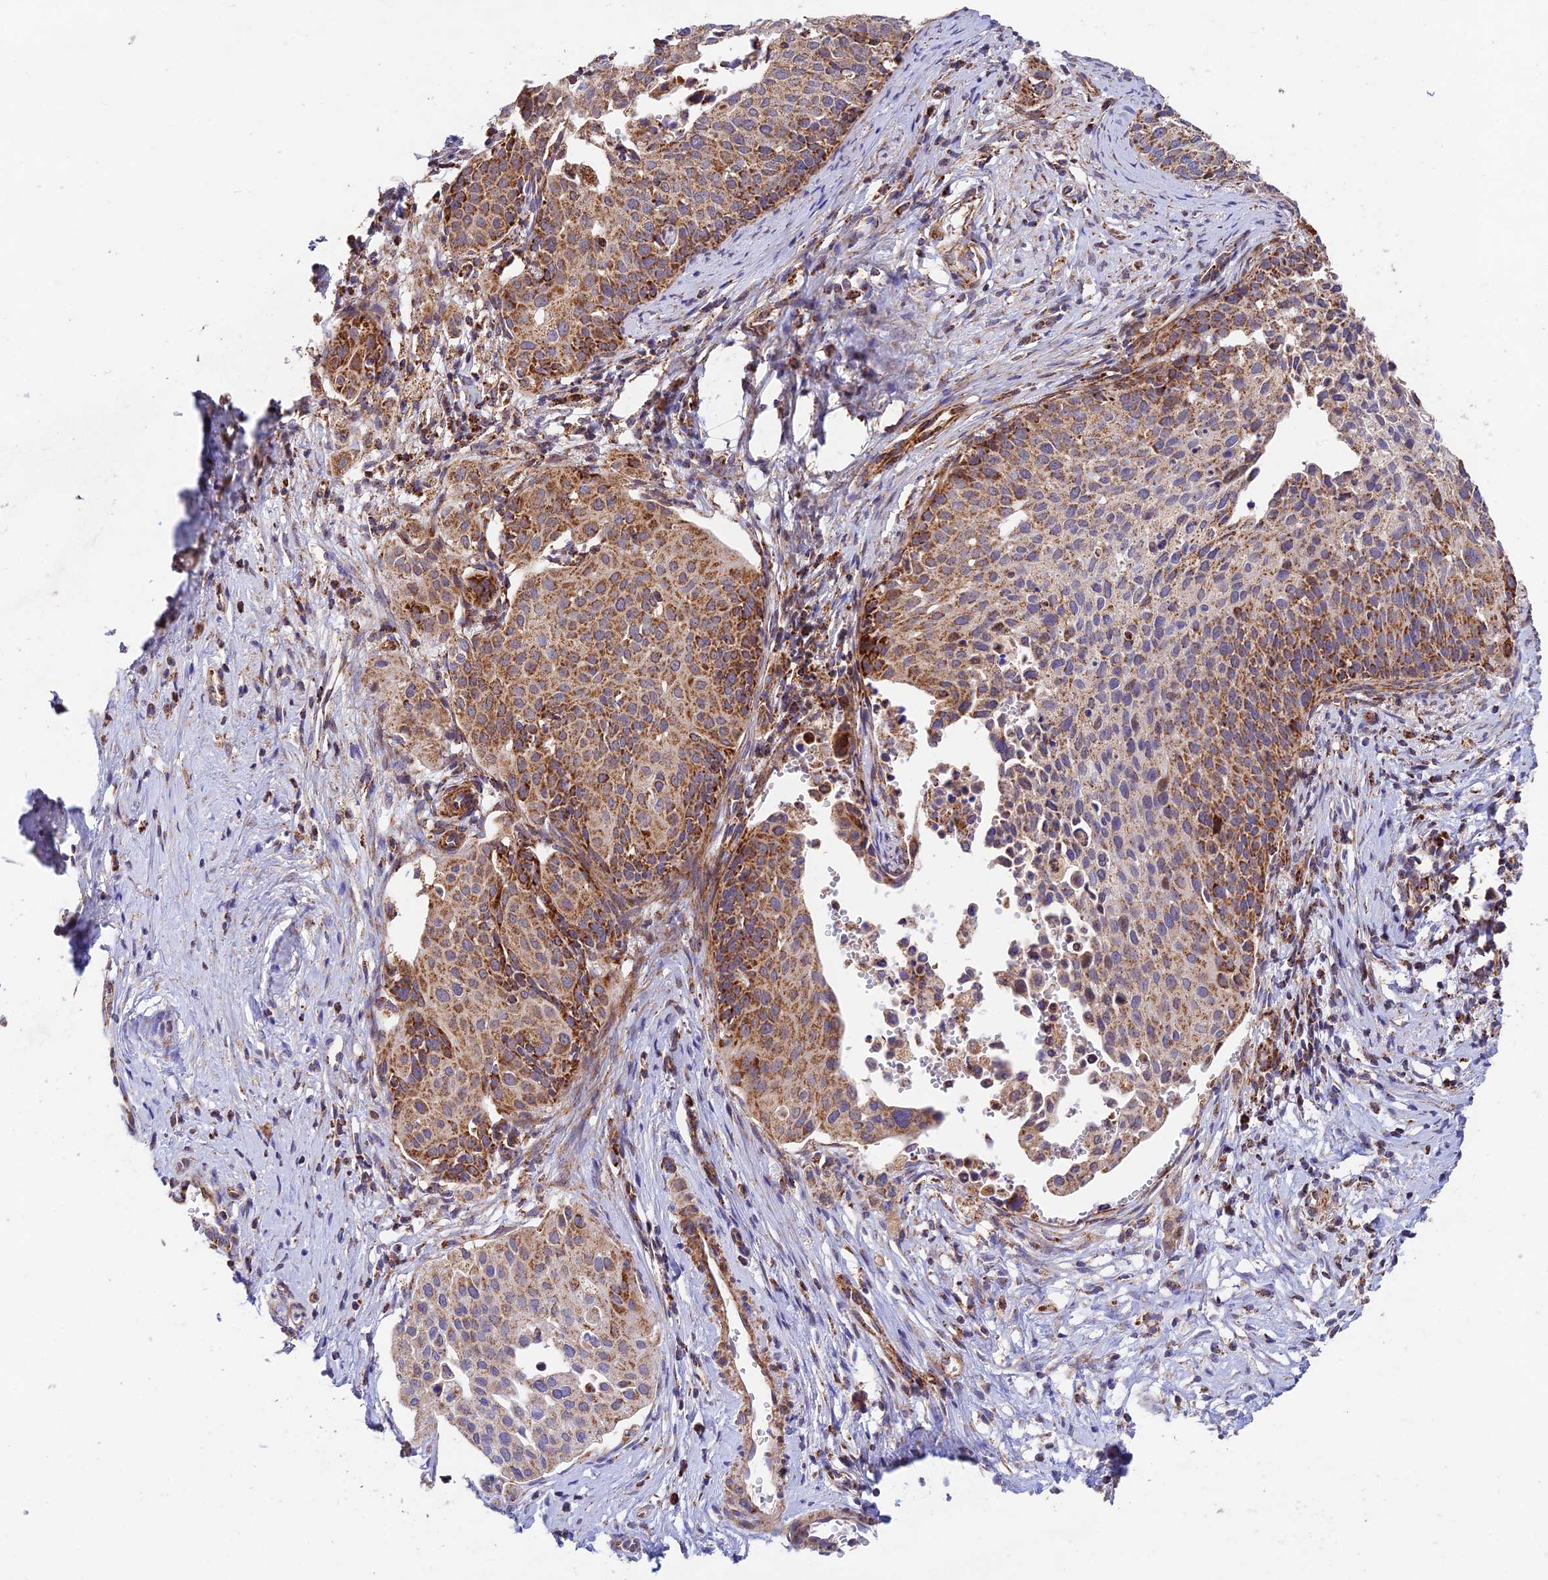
{"staining": {"intensity": "moderate", "quantity": ">75%", "location": "cytoplasmic/membranous"}, "tissue": "cervical cancer", "cell_type": "Tumor cells", "image_type": "cancer", "snomed": [{"axis": "morphology", "description": "Squamous cell carcinoma, NOS"}, {"axis": "topography", "description": "Cervix"}], "caption": "The histopathology image displays immunohistochemical staining of cervical cancer. There is moderate cytoplasmic/membranous positivity is present in approximately >75% of tumor cells.", "gene": "KHDC3L", "patient": {"sex": "female", "age": 44}}